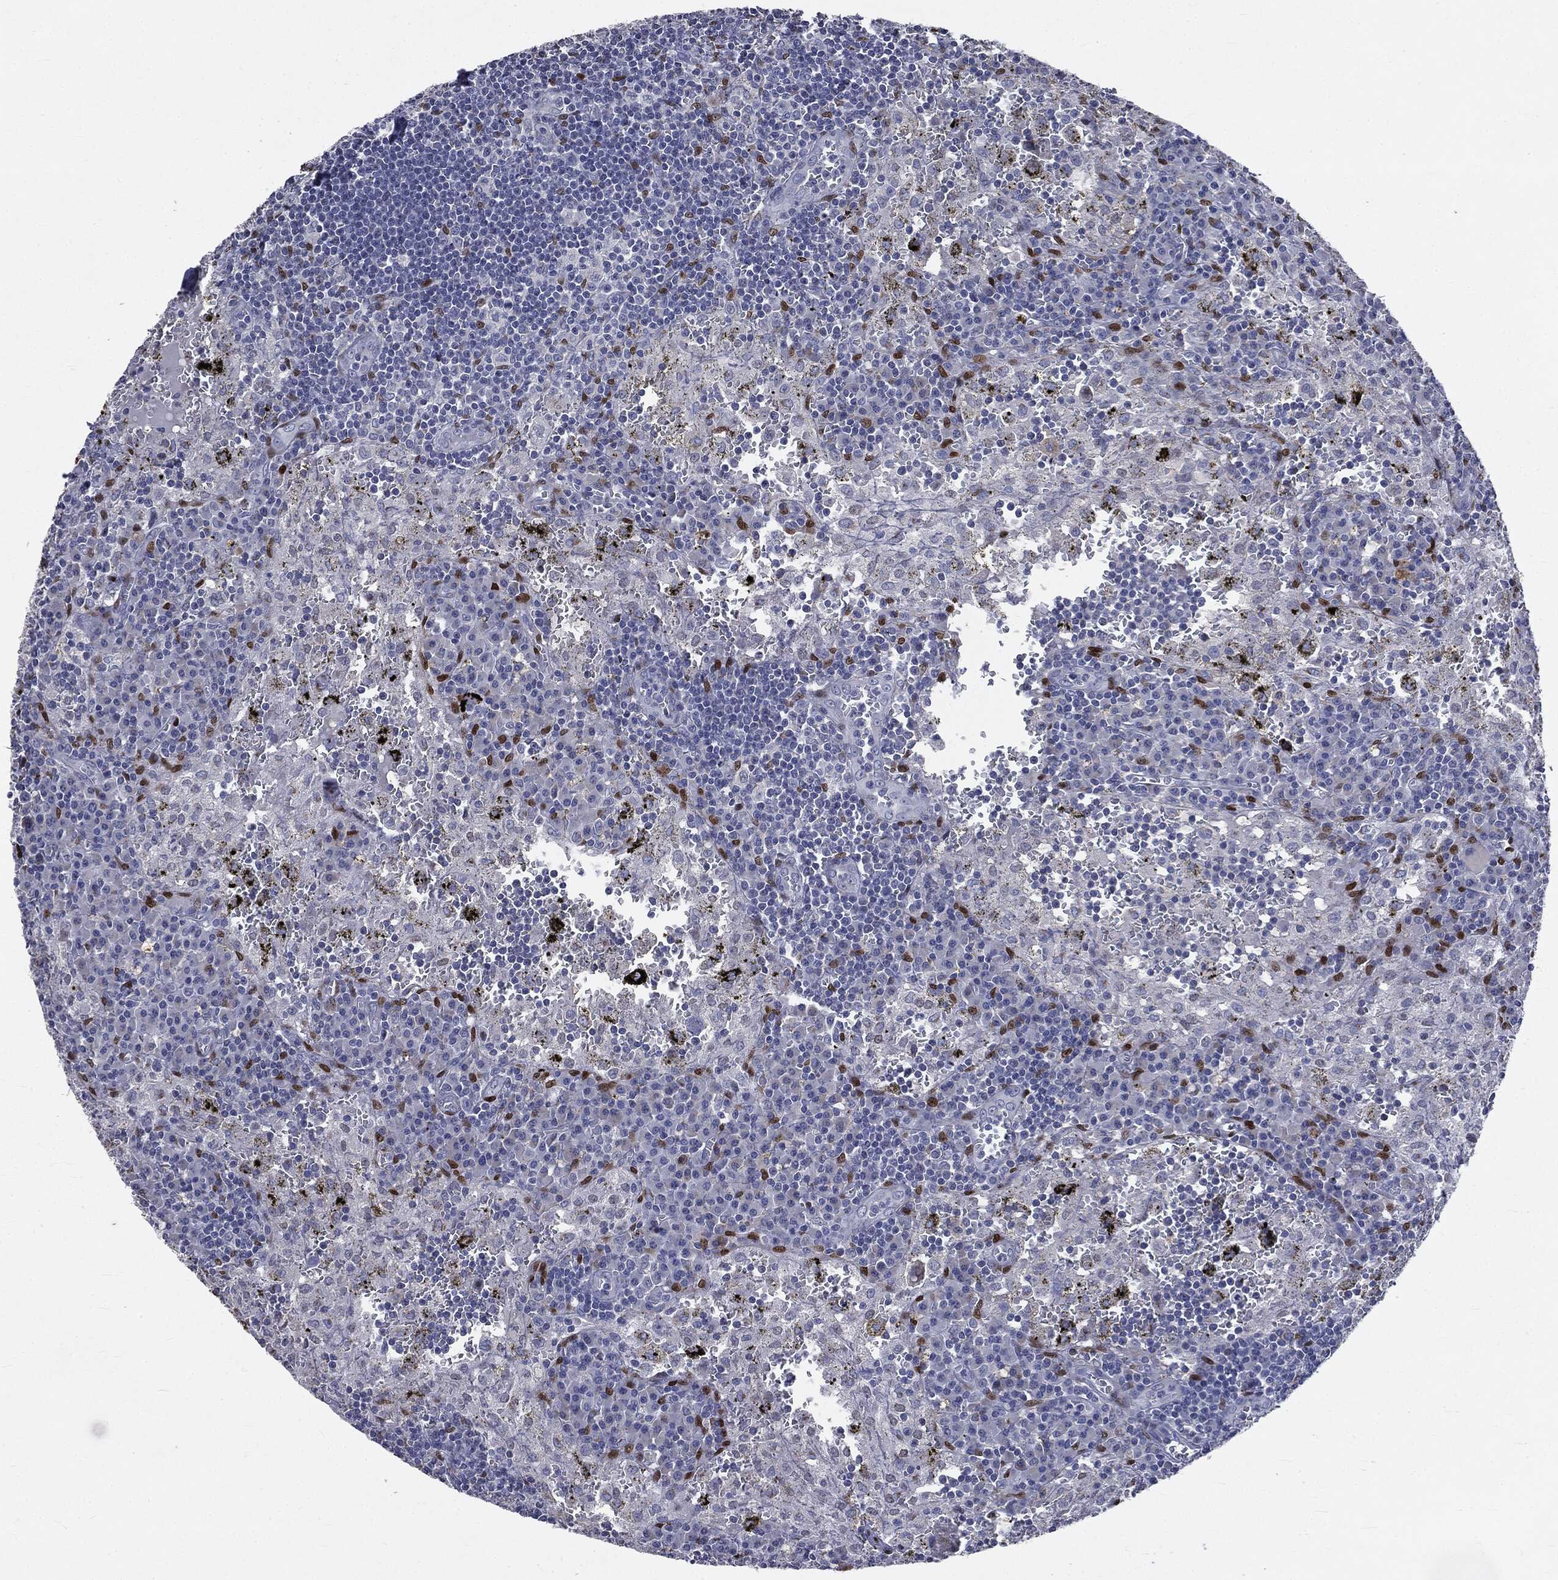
{"staining": {"intensity": "moderate", "quantity": "<25%", "location": "nuclear"}, "tissue": "lymph node", "cell_type": "Germinal center cells", "image_type": "normal", "snomed": [{"axis": "morphology", "description": "Normal tissue, NOS"}, {"axis": "topography", "description": "Lymph node"}], "caption": "A high-resolution photomicrograph shows immunohistochemistry (IHC) staining of unremarkable lymph node, which exhibits moderate nuclear staining in approximately <25% of germinal center cells.", "gene": "CASD1", "patient": {"sex": "male", "age": 62}}